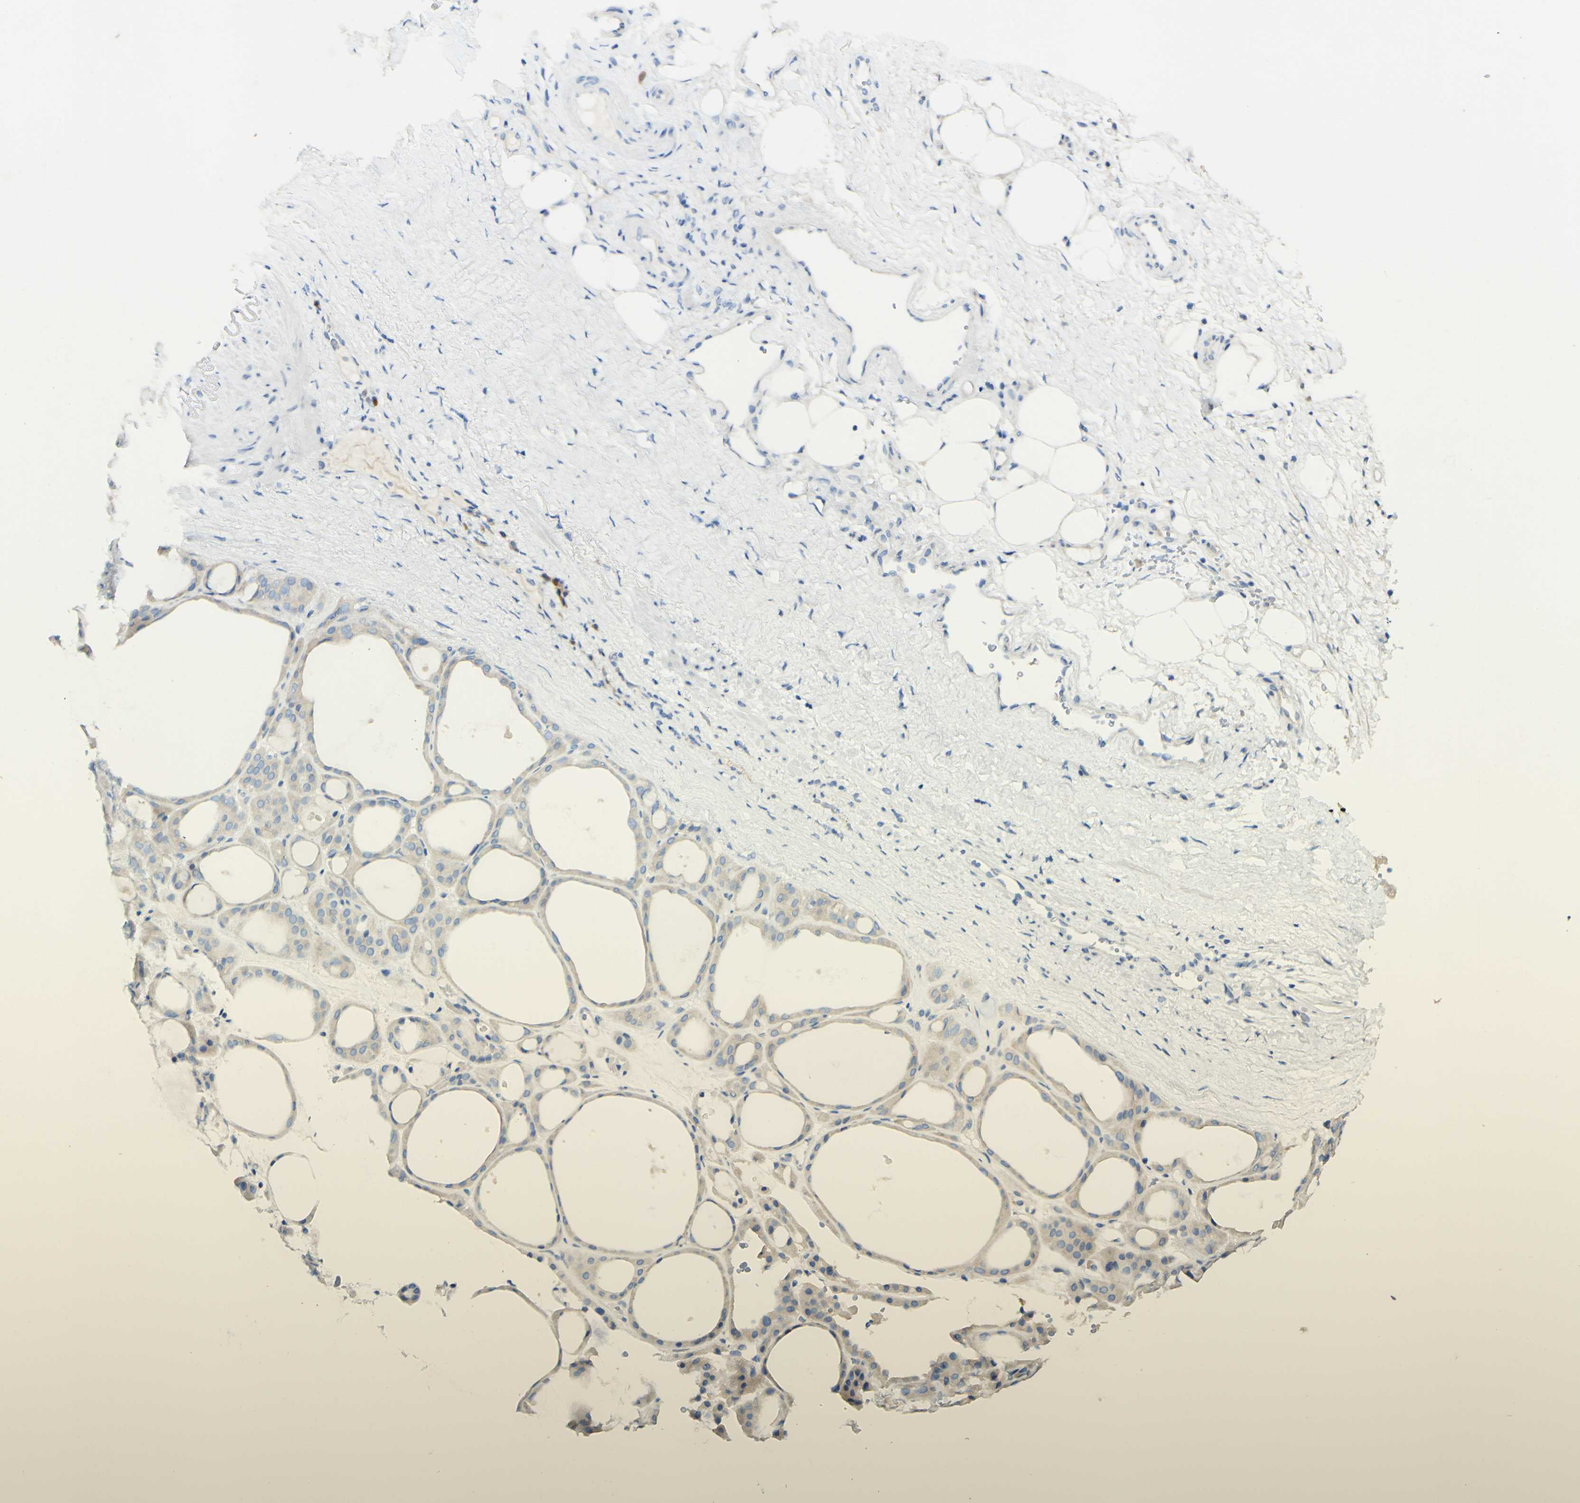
{"staining": {"intensity": "weak", "quantity": "<25%", "location": "cytoplasmic/membranous"}, "tissue": "thyroid gland", "cell_type": "Glandular cells", "image_type": "normal", "snomed": [{"axis": "morphology", "description": "Normal tissue, NOS"}, {"axis": "morphology", "description": "Carcinoma, NOS"}, {"axis": "topography", "description": "Thyroid gland"}], "caption": "Immunohistochemistry (IHC) image of normal thyroid gland: human thyroid gland stained with DAB (3,3'-diaminobenzidine) exhibits no significant protein staining in glandular cells.", "gene": "FGF4", "patient": {"sex": "female", "age": 86}}